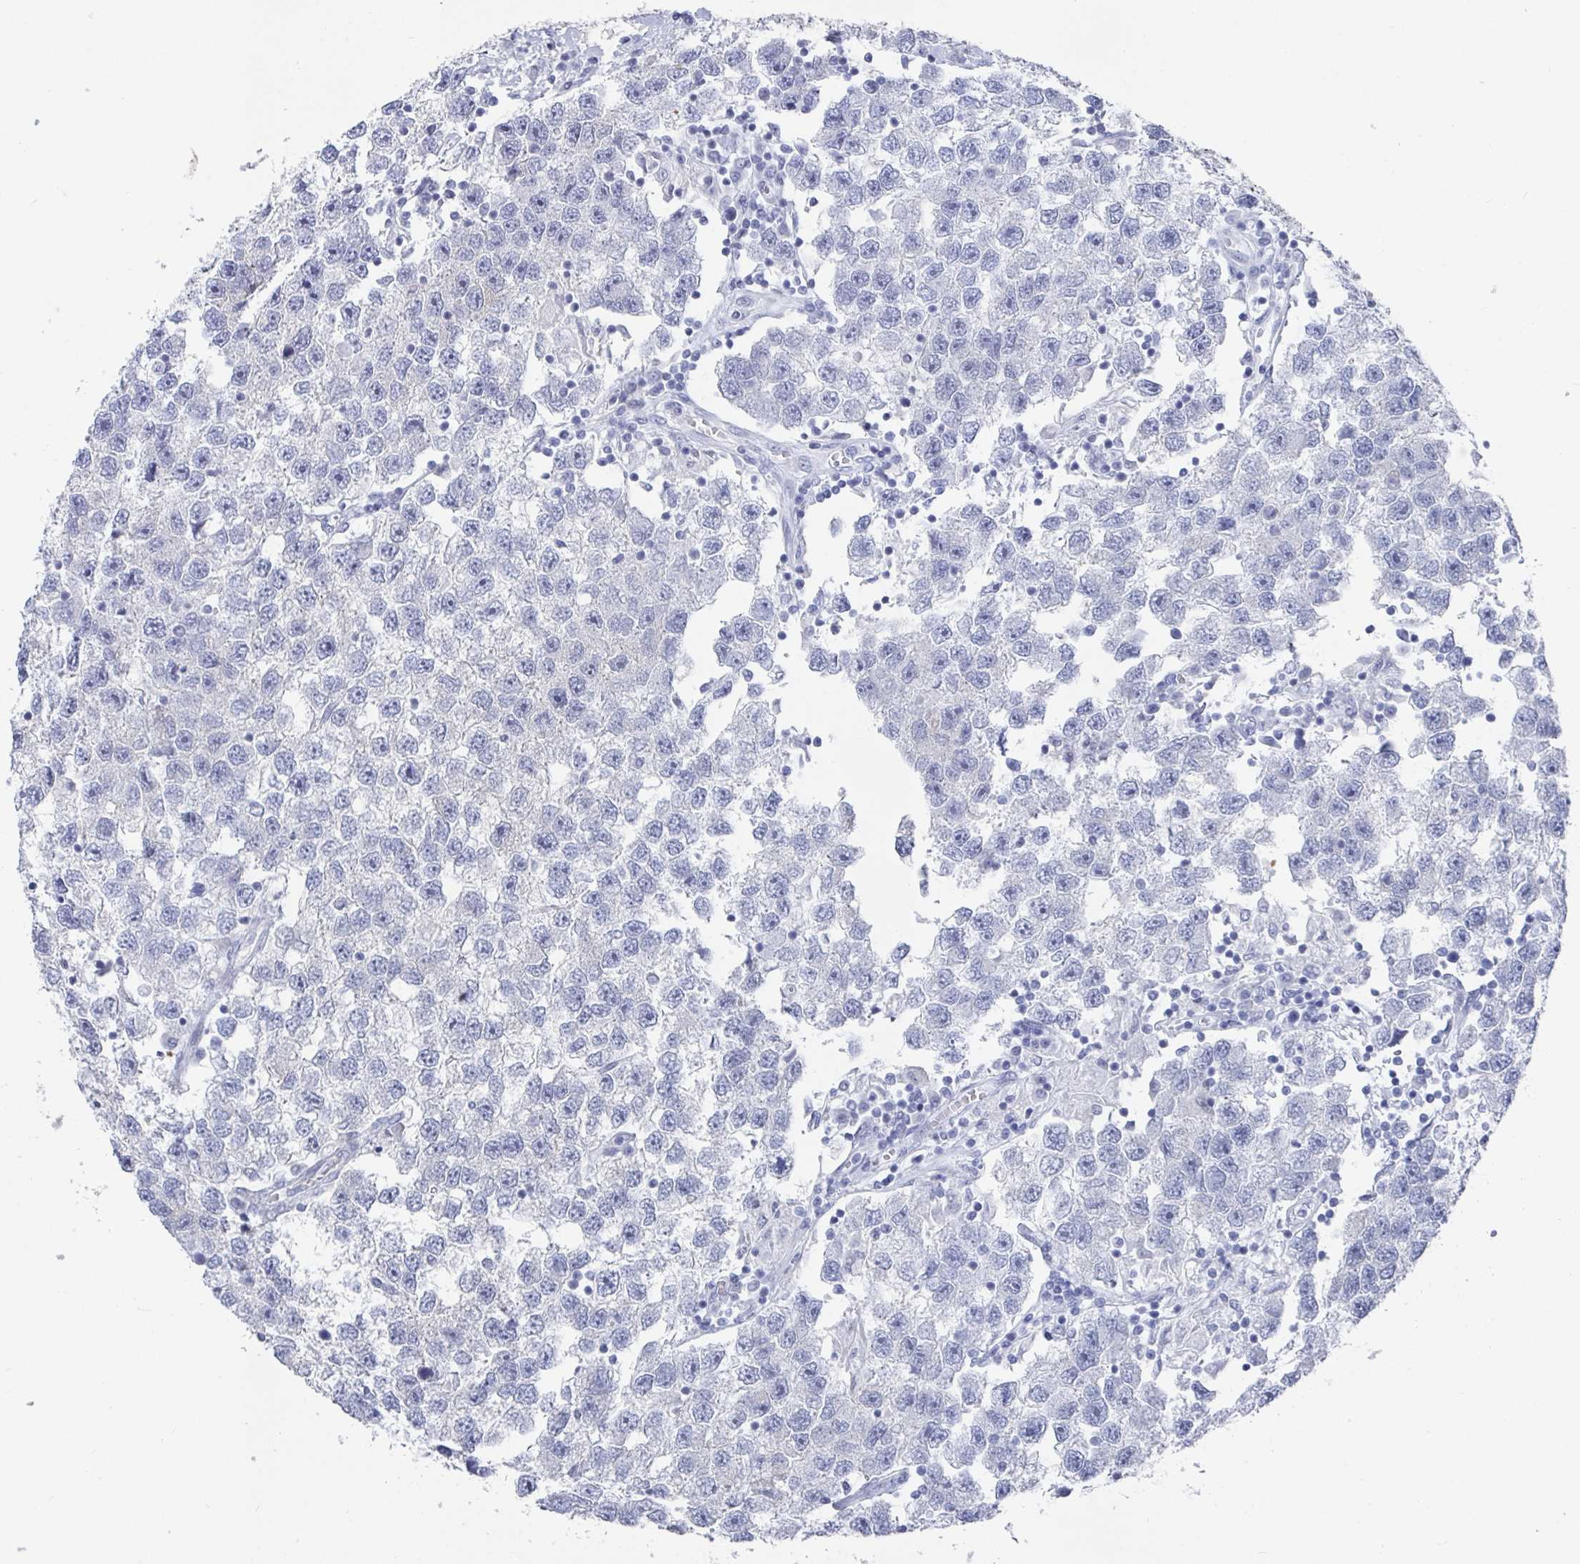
{"staining": {"intensity": "negative", "quantity": "none", "location": "none"}, "tissue": "testis cancer", "cell_type": "Tumor cells", "image_type": "cancer", "snomed": [{"axis": "morphology", "description": "Seminoma, NOS"}, {"axis": "topography", "description": "Testis"}], "caption": "Tumor cells show no significant protein expression in testis cancer.", "gene": "CAMKV", "patient": {"sex": "male", "age": 26}}